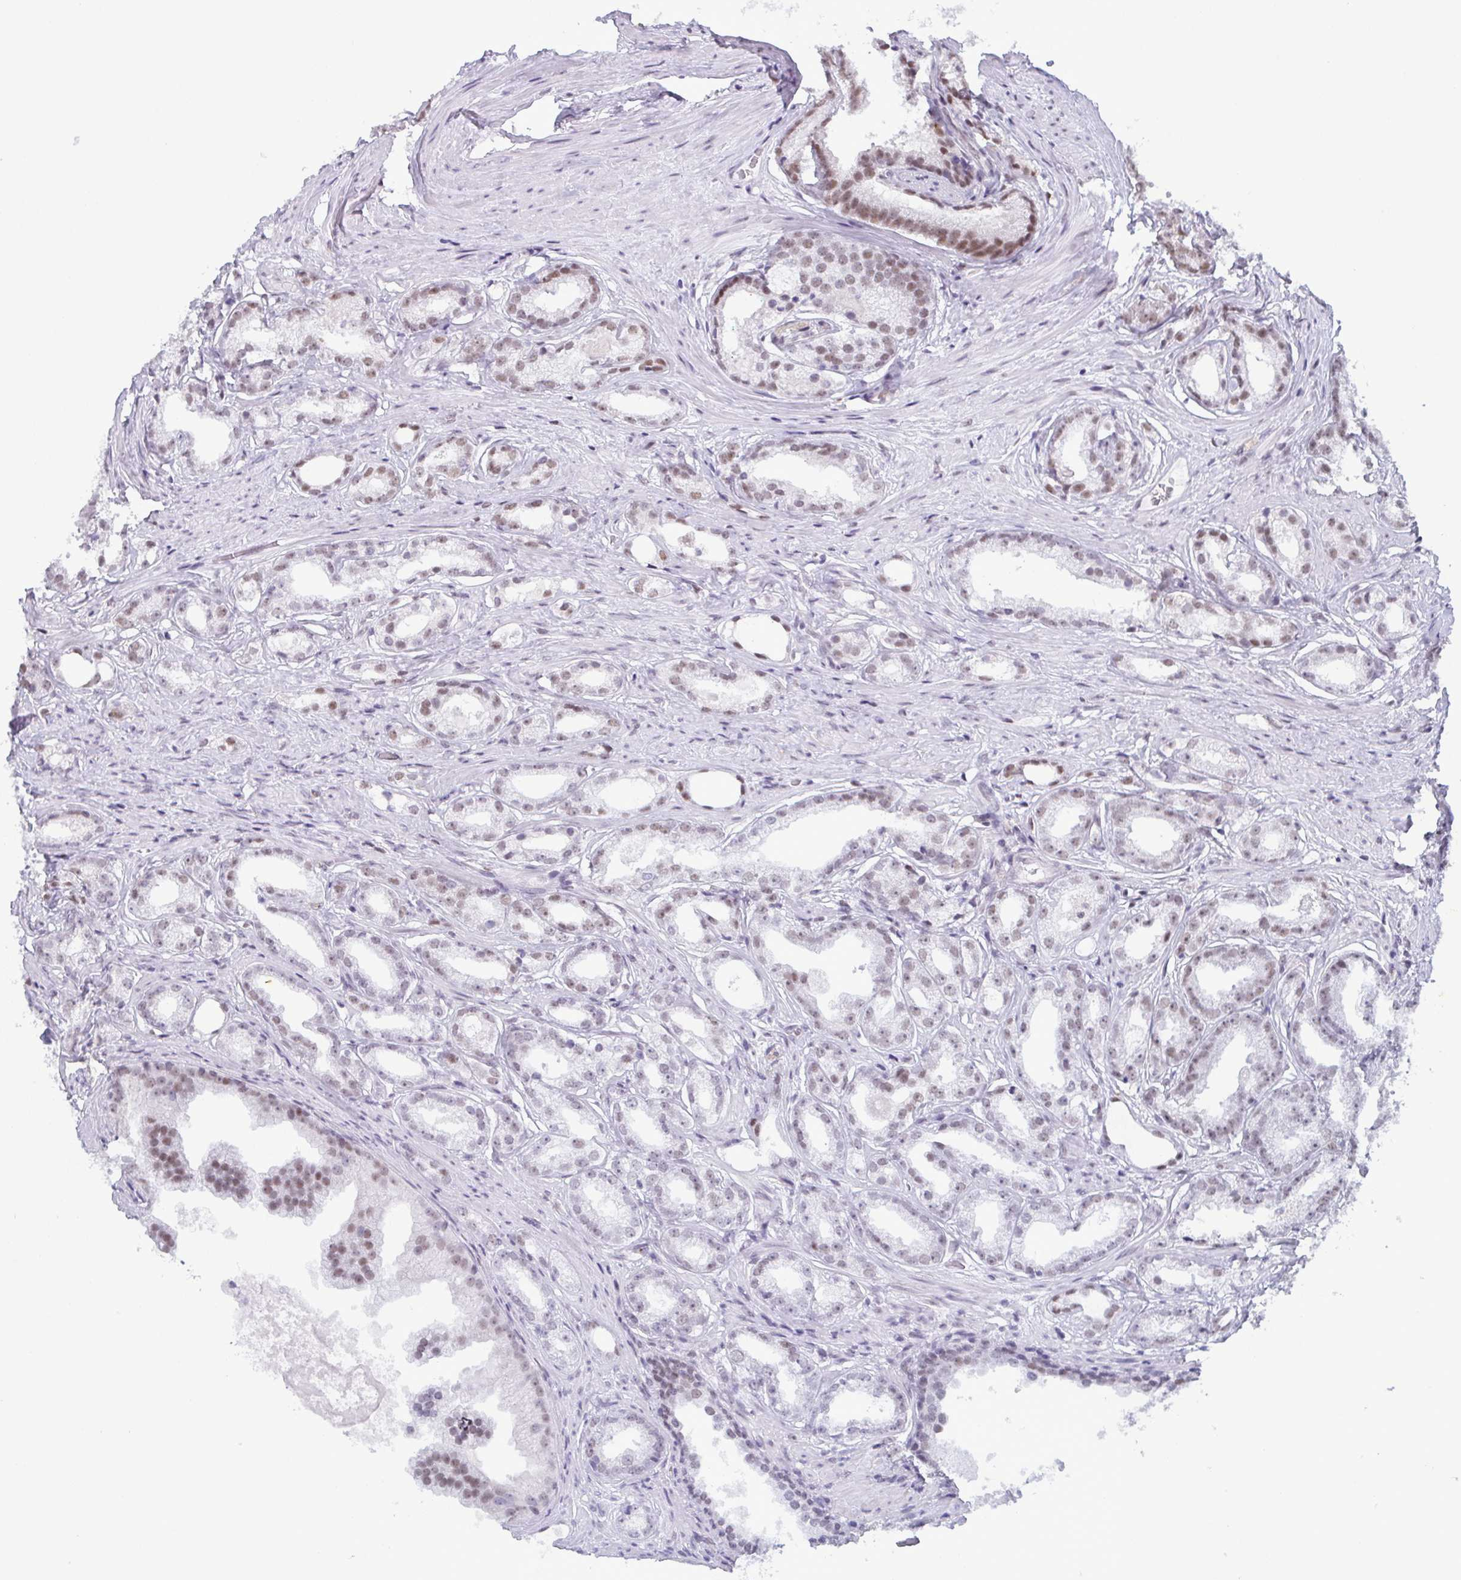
{"staining": {"intensity": "moderate", "quantity": "25%-75%", "location": "nuclear"}, "tissue": "prostate cancer", "cell_type": "Tumor cells", "image_type": "cancer", "snomed": [{"axis": "morphology", "description": "Adenocarcinoma, Low grade"}, {"axis": "topography", "description": "Prostate"}], "caption": "Prostate cancer (adenocarcinoma (low-grade)) was stained to show a protein in brown. There is medium levels of moderate nuclear expression in about 25%-75% of tumor cells.", "gene": "RBM7", "patient": {"sex": "male", "age": 65}}